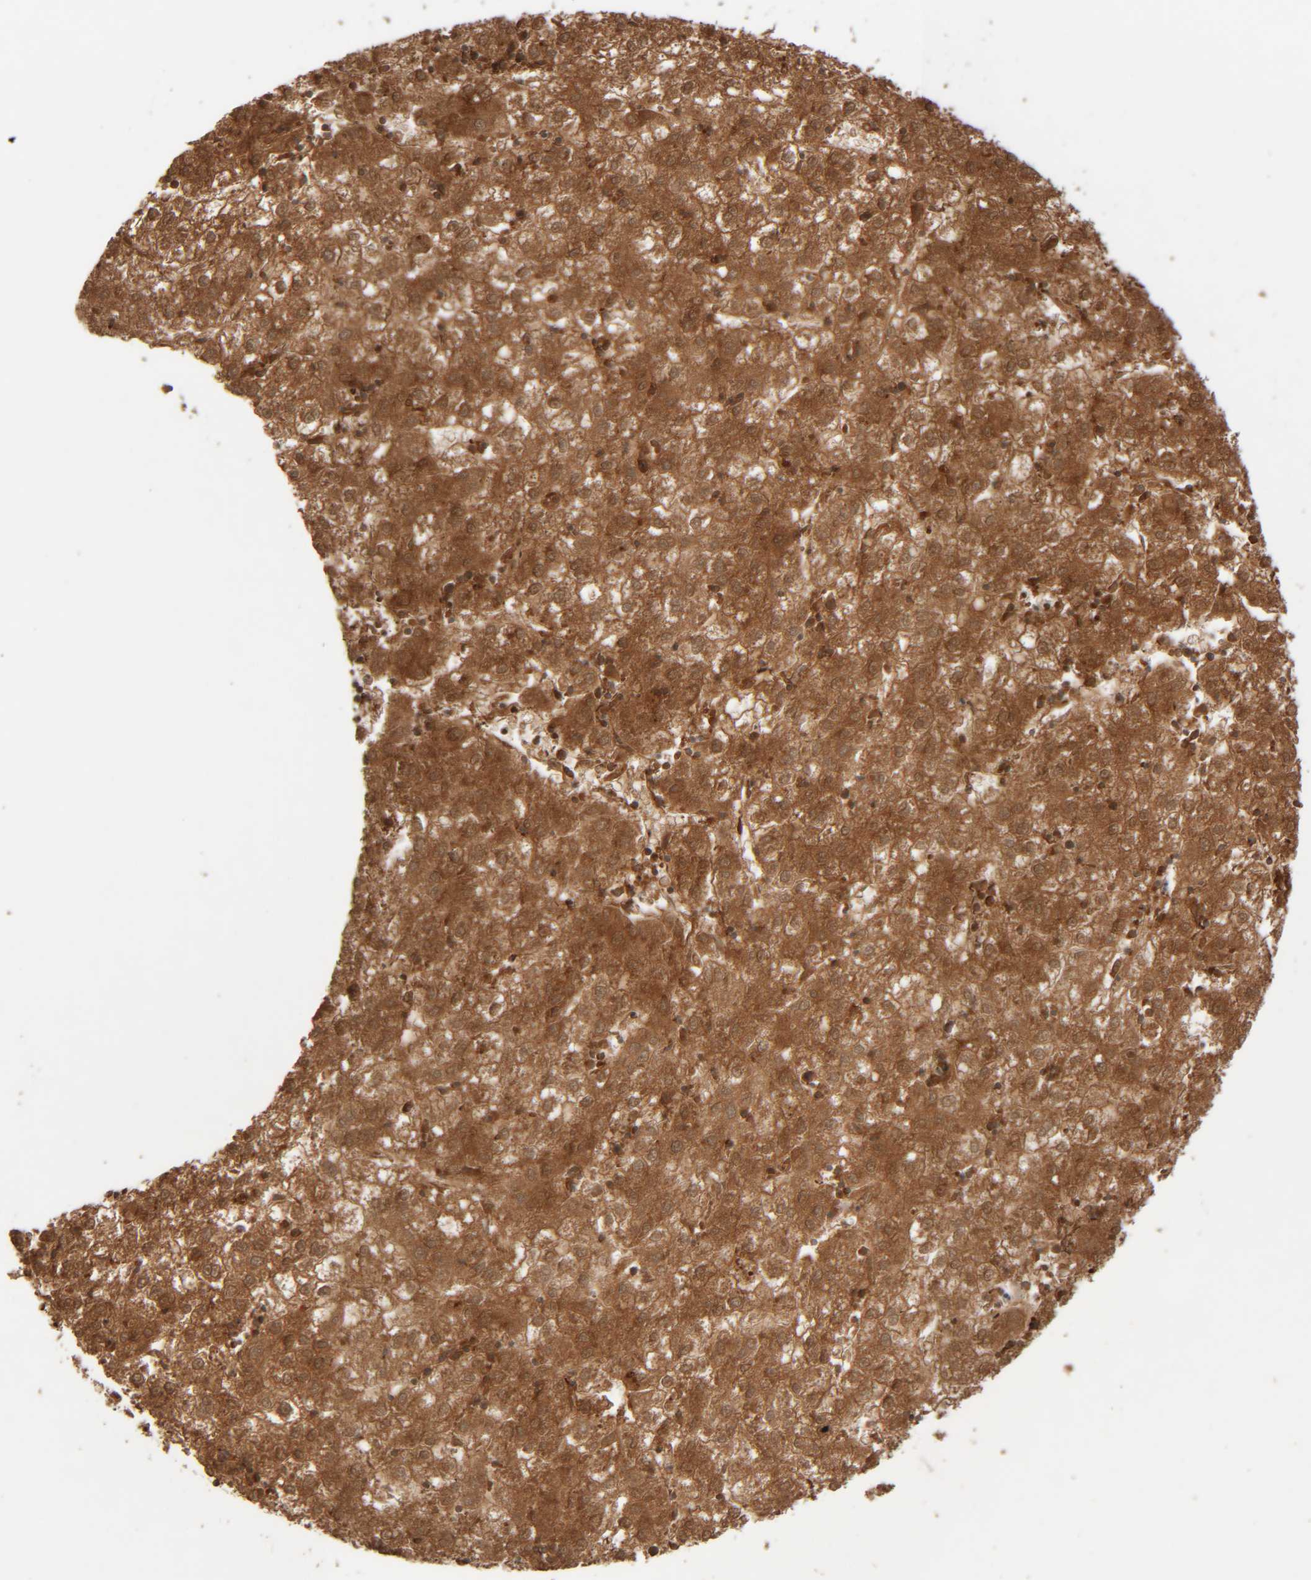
{"staining": {"intensity": "moderate", "quantity": ">75%", "location": "cytoplasmic/membranous"}, "tissue": "liver cancer", "cell_type": "Tumor cells", "image_type": "cancer", "snomed": [{"axis": "morphology", "description": "Carcinoma, Hepatocellular, NOS"}, {"axis": "topography", "description": "Liver"}], "caption": "IHC histopathology image of human hepatocellular carcinoma (liver) stained for a protein (brown), which reveals medium levels of moderate cytoplasmic/membranous expression in about >75% of tumor cells.", "gene": "RIDA", "patient": {"sex": "male", "age": 72}}